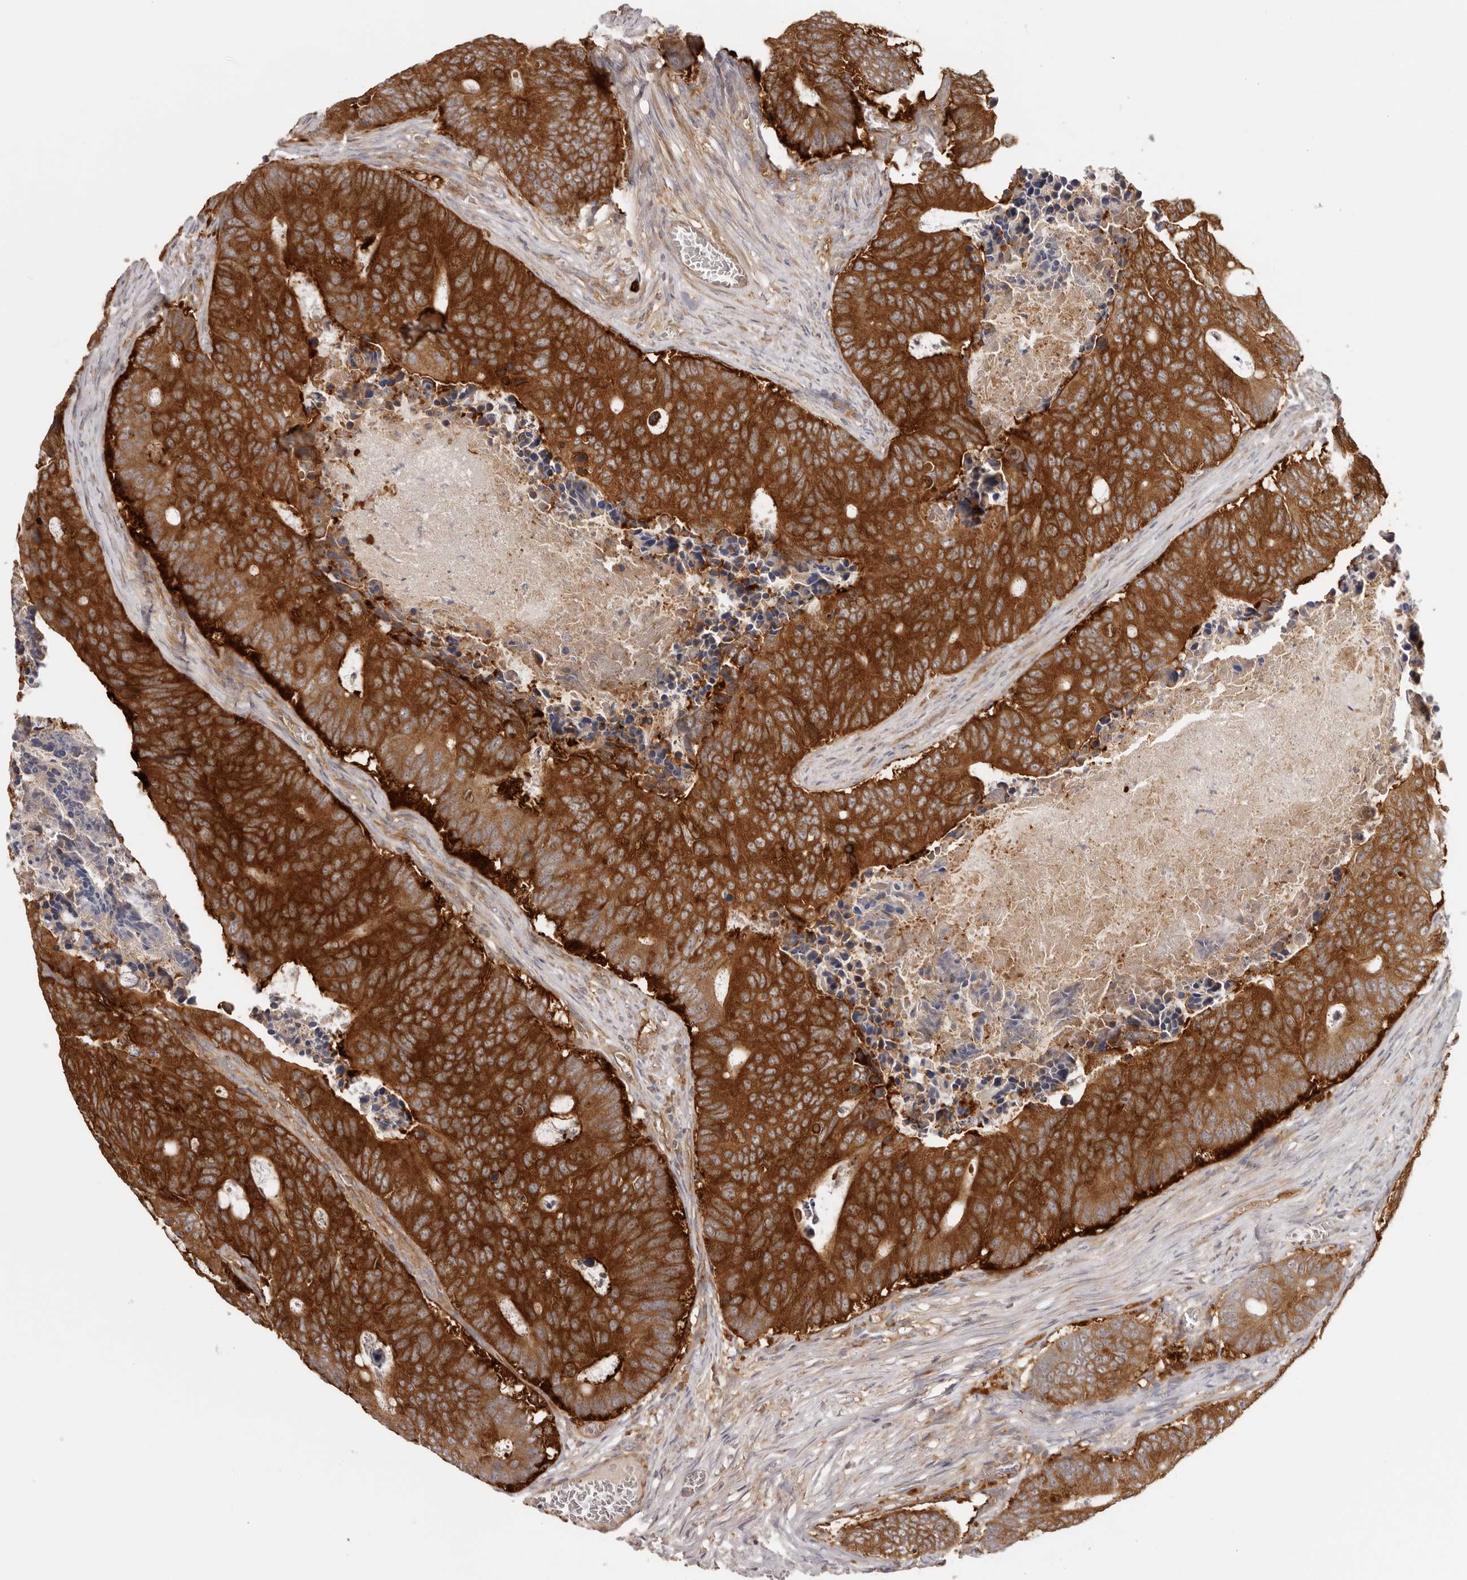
{"staining": {"intensity": "strong", "quantity": ">75%", "location": "cytoplasmic/membranous"}, "tissue": "colorectal cancer", "cell_type": "Tumor cells", "image_type": "cancer", "snomed": [{"axis": "morphology", "description": "Adenocarcinoma, NOS"}, {"axis": "topography", "description": "Colon"}], "caption": "Adenocarcinoma (colorectal) stained with a protein marker reveals strong staining in tumor cells.", "gene": "EEF1E1", "patient": {"sex": "male", "age": 87}}